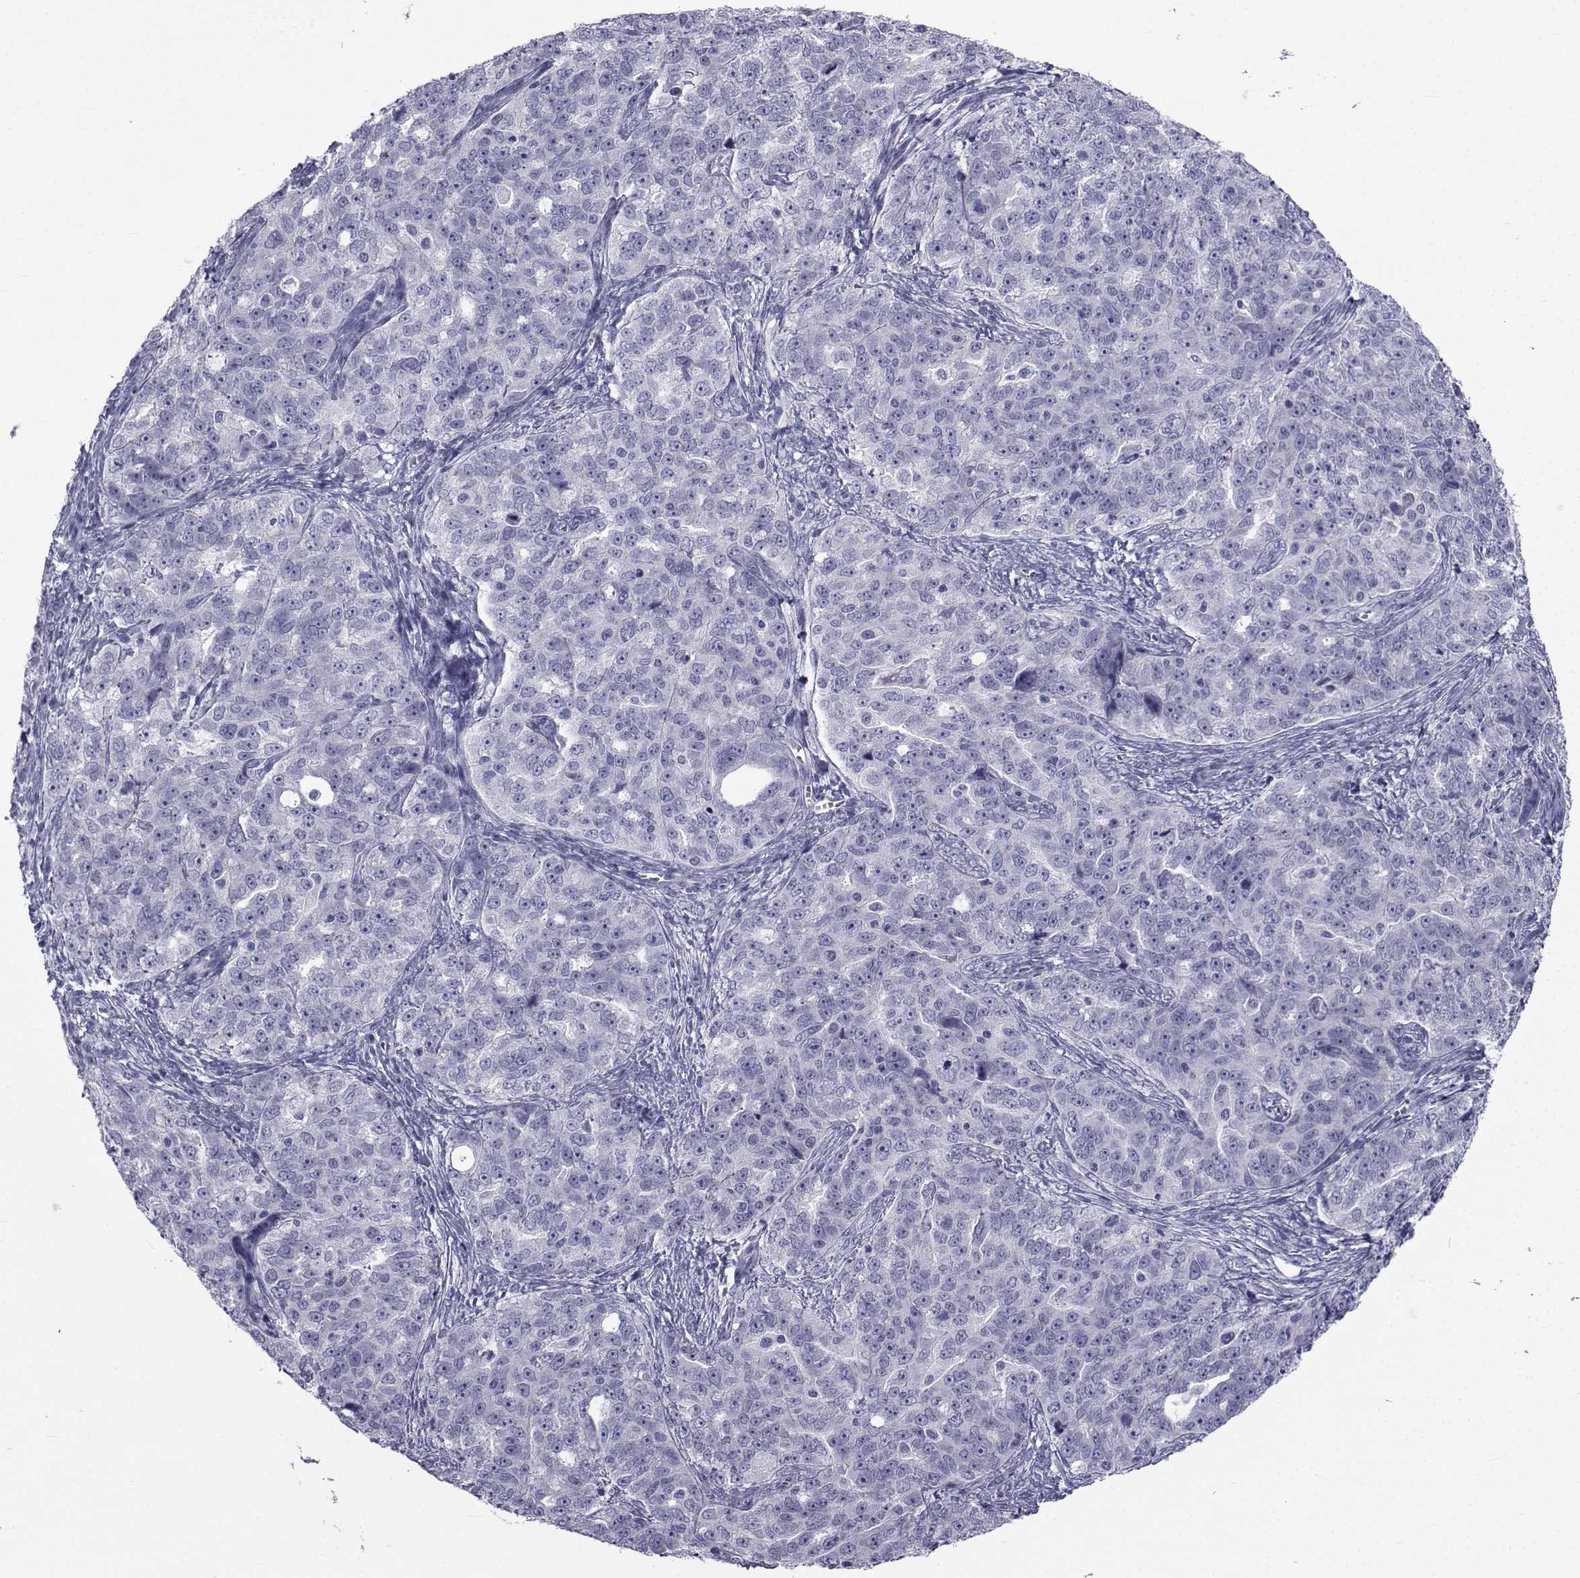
{"staining": {"intensity": "negative", "quantity": "none", "location": "none"}, "tissue": "ovarian cancer", "cell_type": "Tumor cells", "image_type": "cancer", "snomed": [{"axis": "morphology", "description": "Cystadenocarcinoma, serous, NOS"}, {"axis": "topography", "description": "Ovary"}], "caption": "The photomicrograph displays no significant staining in tumor cells of serous cystadenocarcinoma (ovarian).", "gene": "PDE6H", "patient": {"sex": "female", "age": 51}}